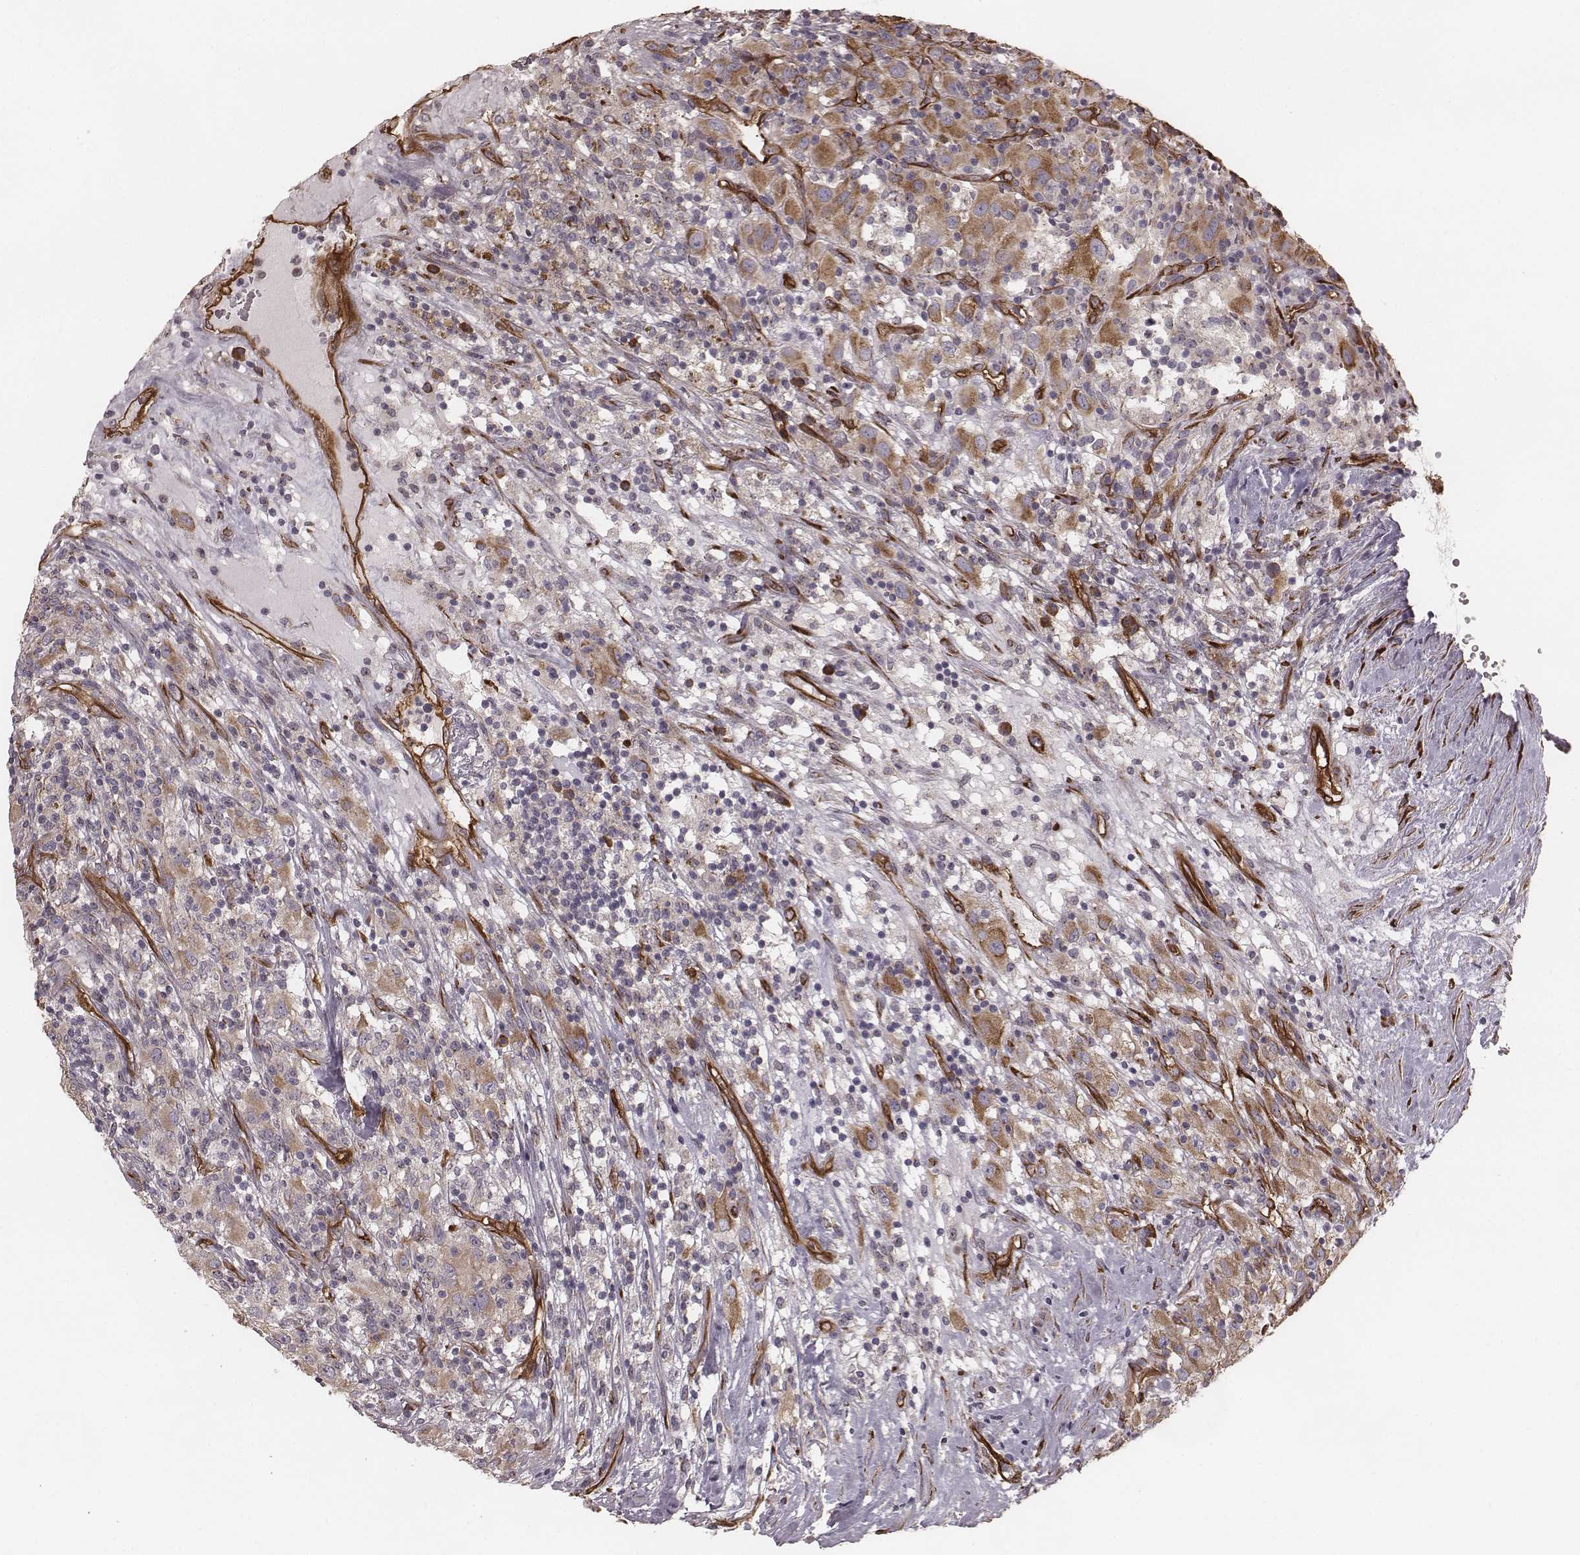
{"staining": {"intensity": "moderate", "quantity": "<25%", "location": "cytoplasmic/membranous"}, "tissue": "renal cancer", "cell_type": "Tumor cells", "image_type": "cancer", "snomed": [{"axis": "morphology", "description": "Adenocarcinoma, NOS"}, {"axis": "topography", "description": "Kidney"}], "caption": "The micrograph reveals immunohistochemical staining of renal cancer. There is moderate cytoplasmic/membranous staining is appreciated in approximately <25% of tumor cells.", "gene": "PALMD", "patient": {"sex": "female", "age": 67}}